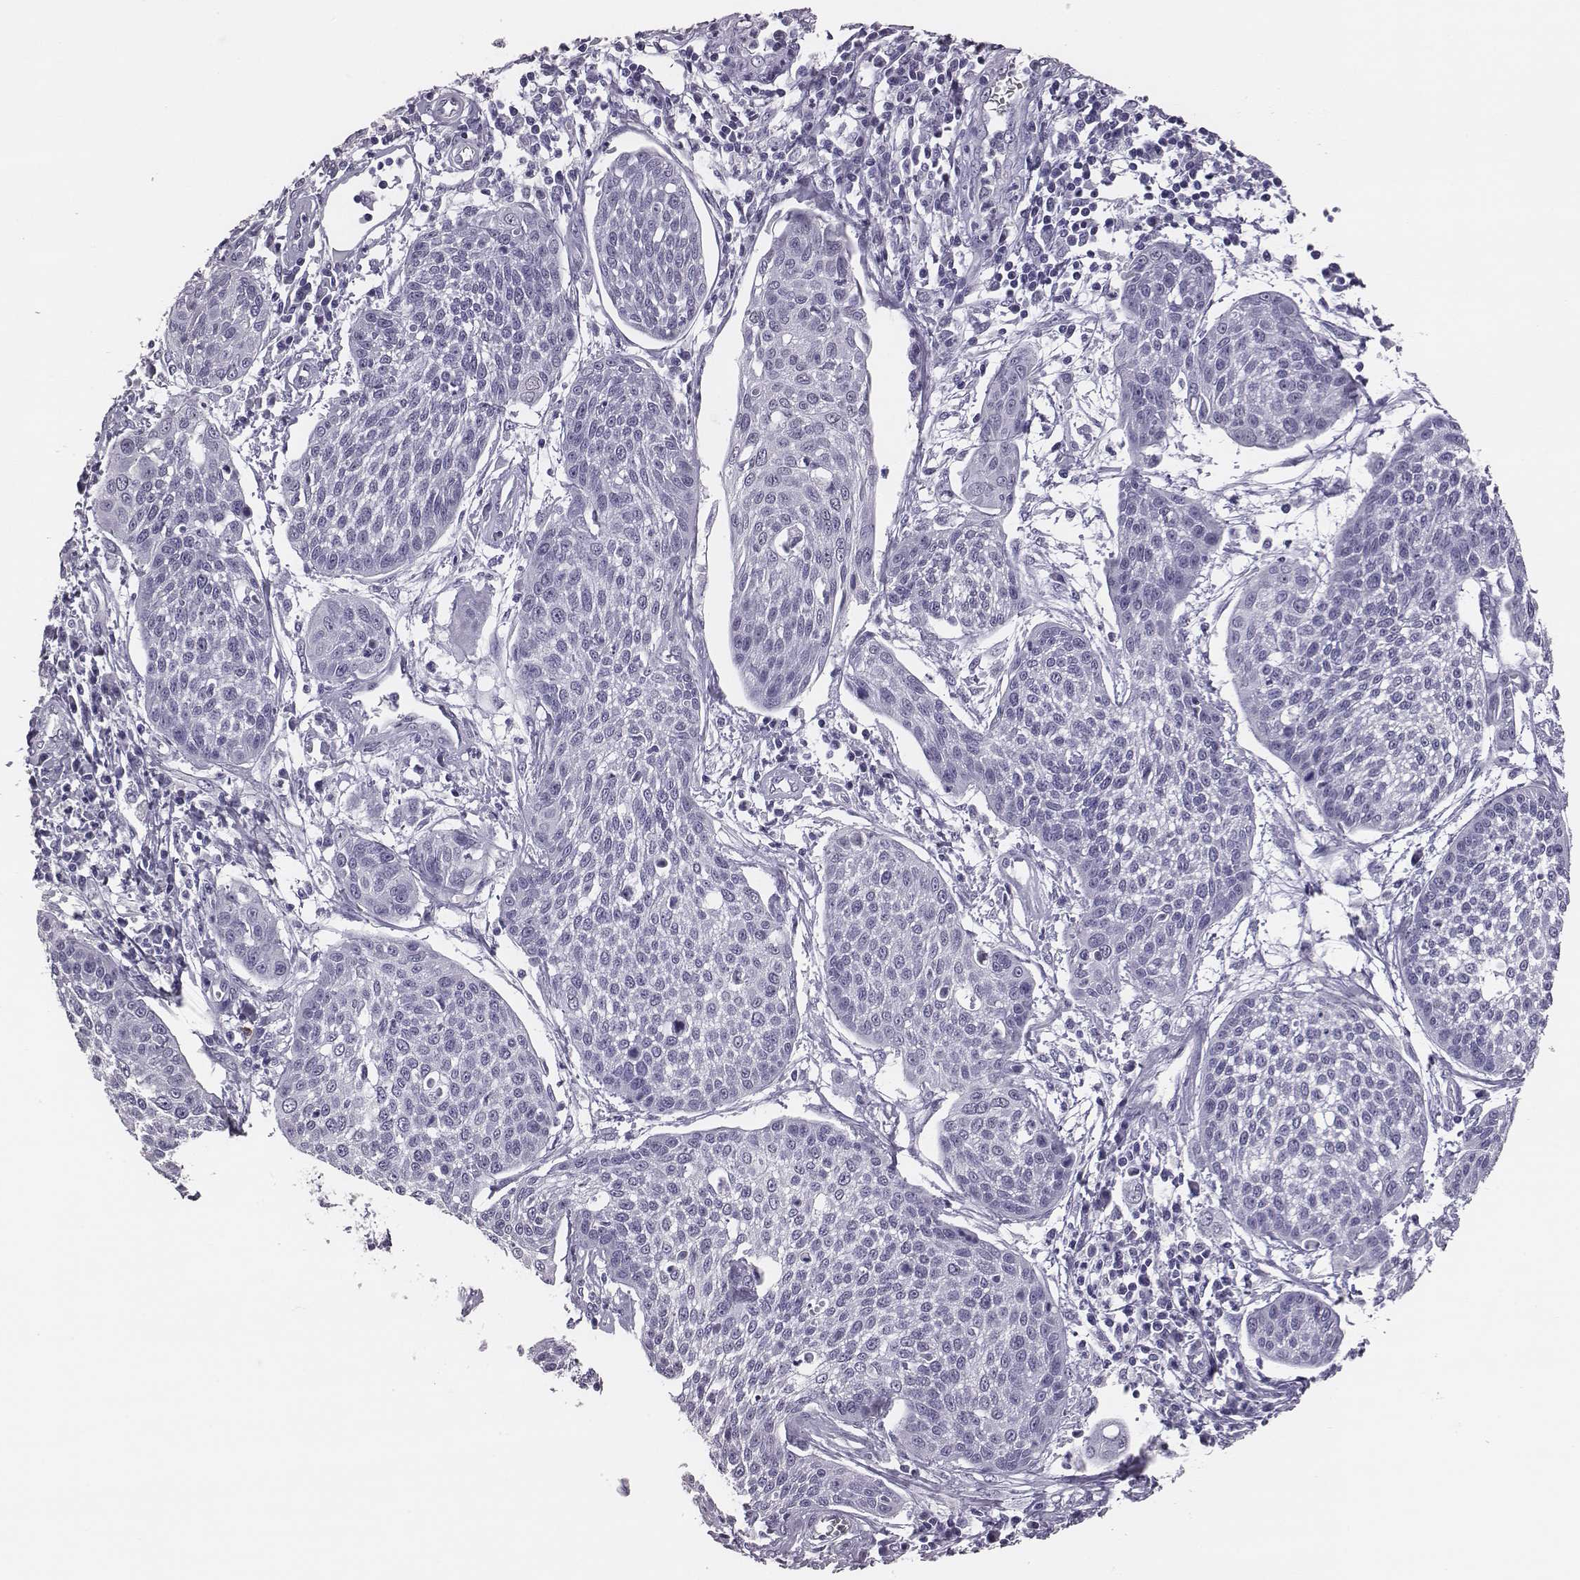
{"staining": {"intensity": "negative", "quantity": "none", "location": "none"}, "tissue": "cervical cancer", "cell_type": "Tumor cells", "image_type": "cancer", "snomed": [{"axis": "morphology", "description": "Squamous cell carcinoma, NOS"}, {"axis": "topography", "description": "Cervix"}], "caption": "Cervical cancer (squamous cell carcinoma) was stained to show a protein in brown. There is no significant staining in tumor cells.", "gene": "ACOD1", "patient": {"sex": "female", "age": 34}}